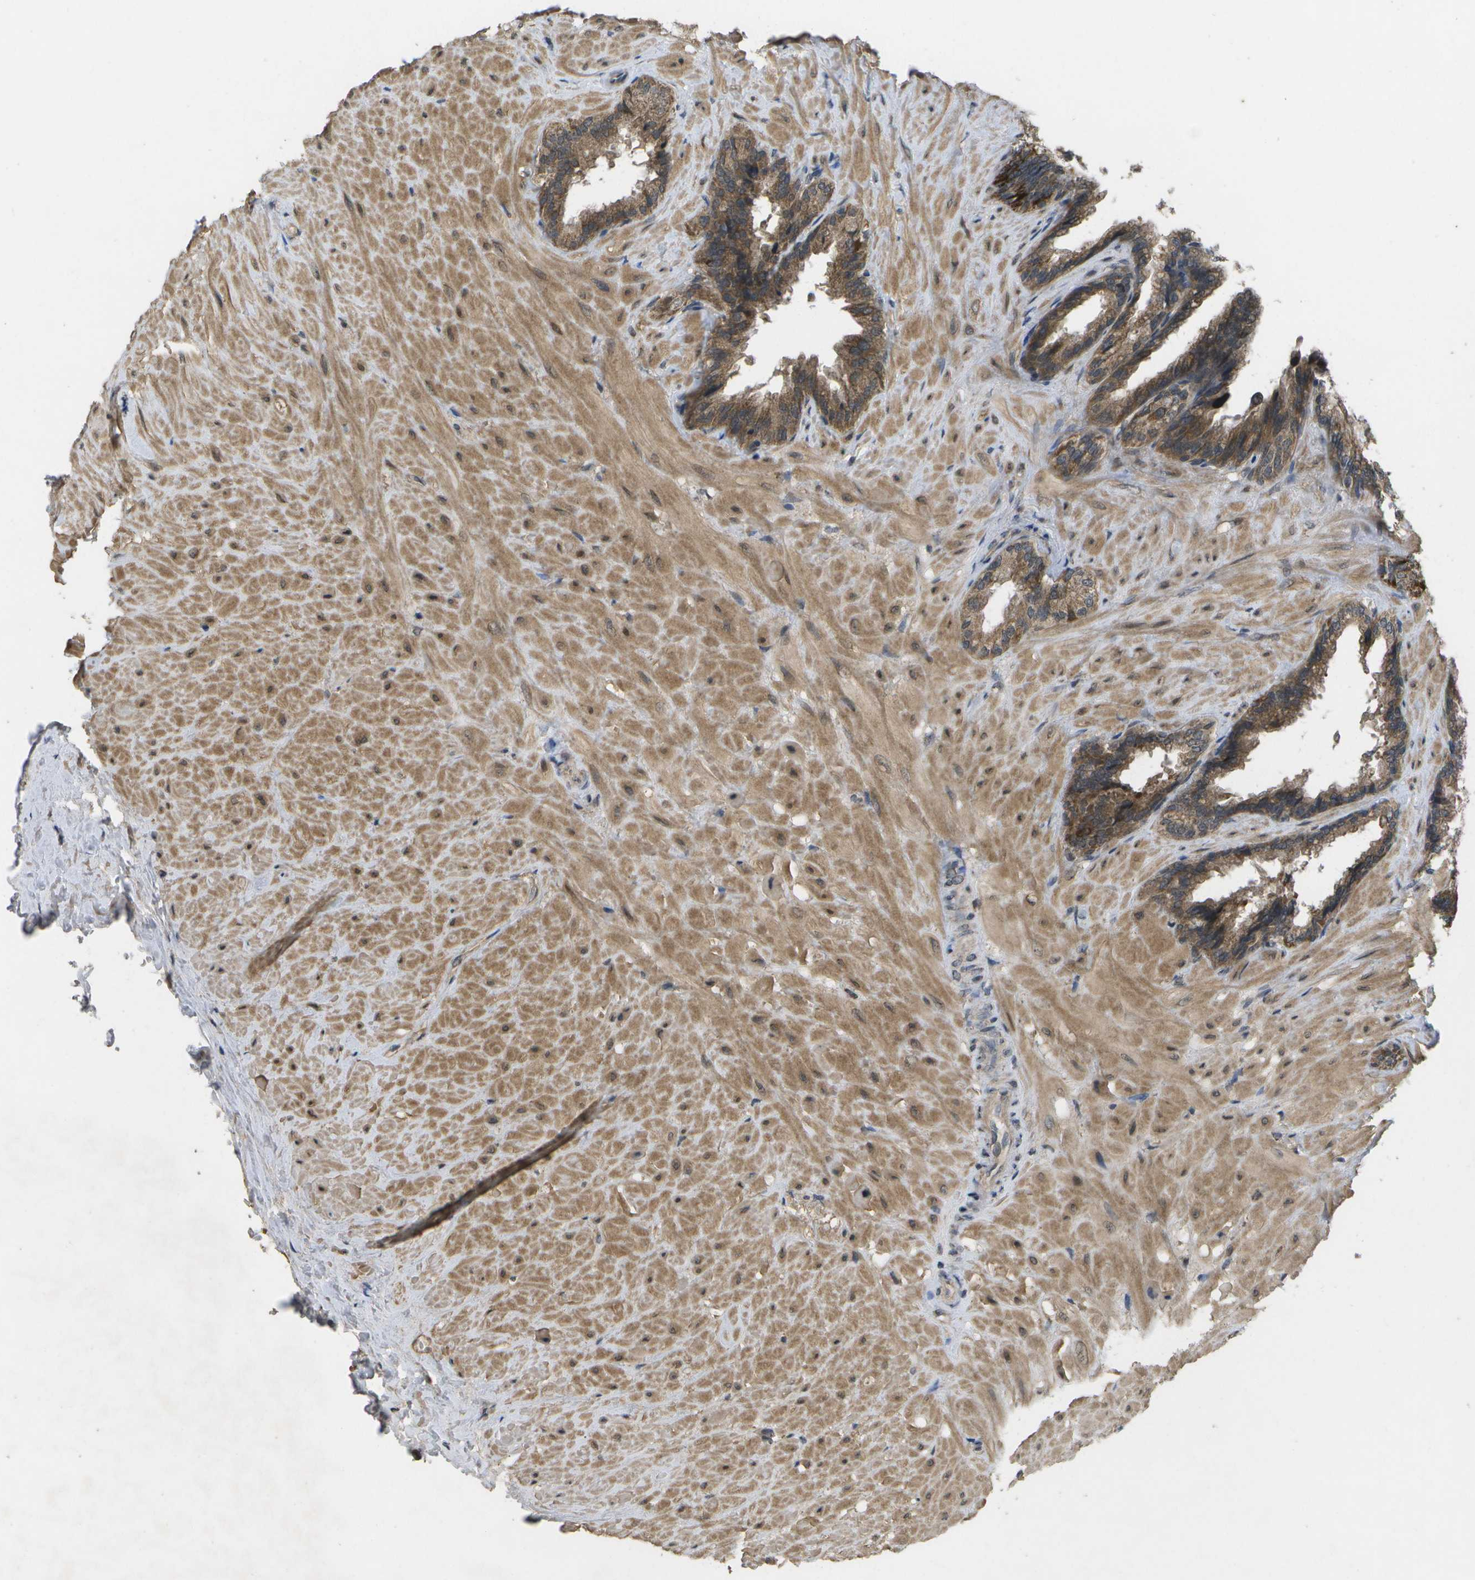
{"staining": {"intensity": "moderate", "quantity": ">75%", "location": "cytoplasmic/membranous"}, "tissue": "seminal vesicle", "cell_type": "Glandular cells", "image_type": "normal", "snomed": [{"axis": "morphology", "description": "Normal tissue, NOS"}, {"axis": "topography", "description": "Seminal veicle"}], "caption": "DAB immunohistochemical staining of unremarkable human seminal vesicle exhibits moderate cytoplasmic/membranous protein staining in approximately >75% of glandular cells.", "gene": "ALAS1", "patient": {"sex": "male", "age": 46}}